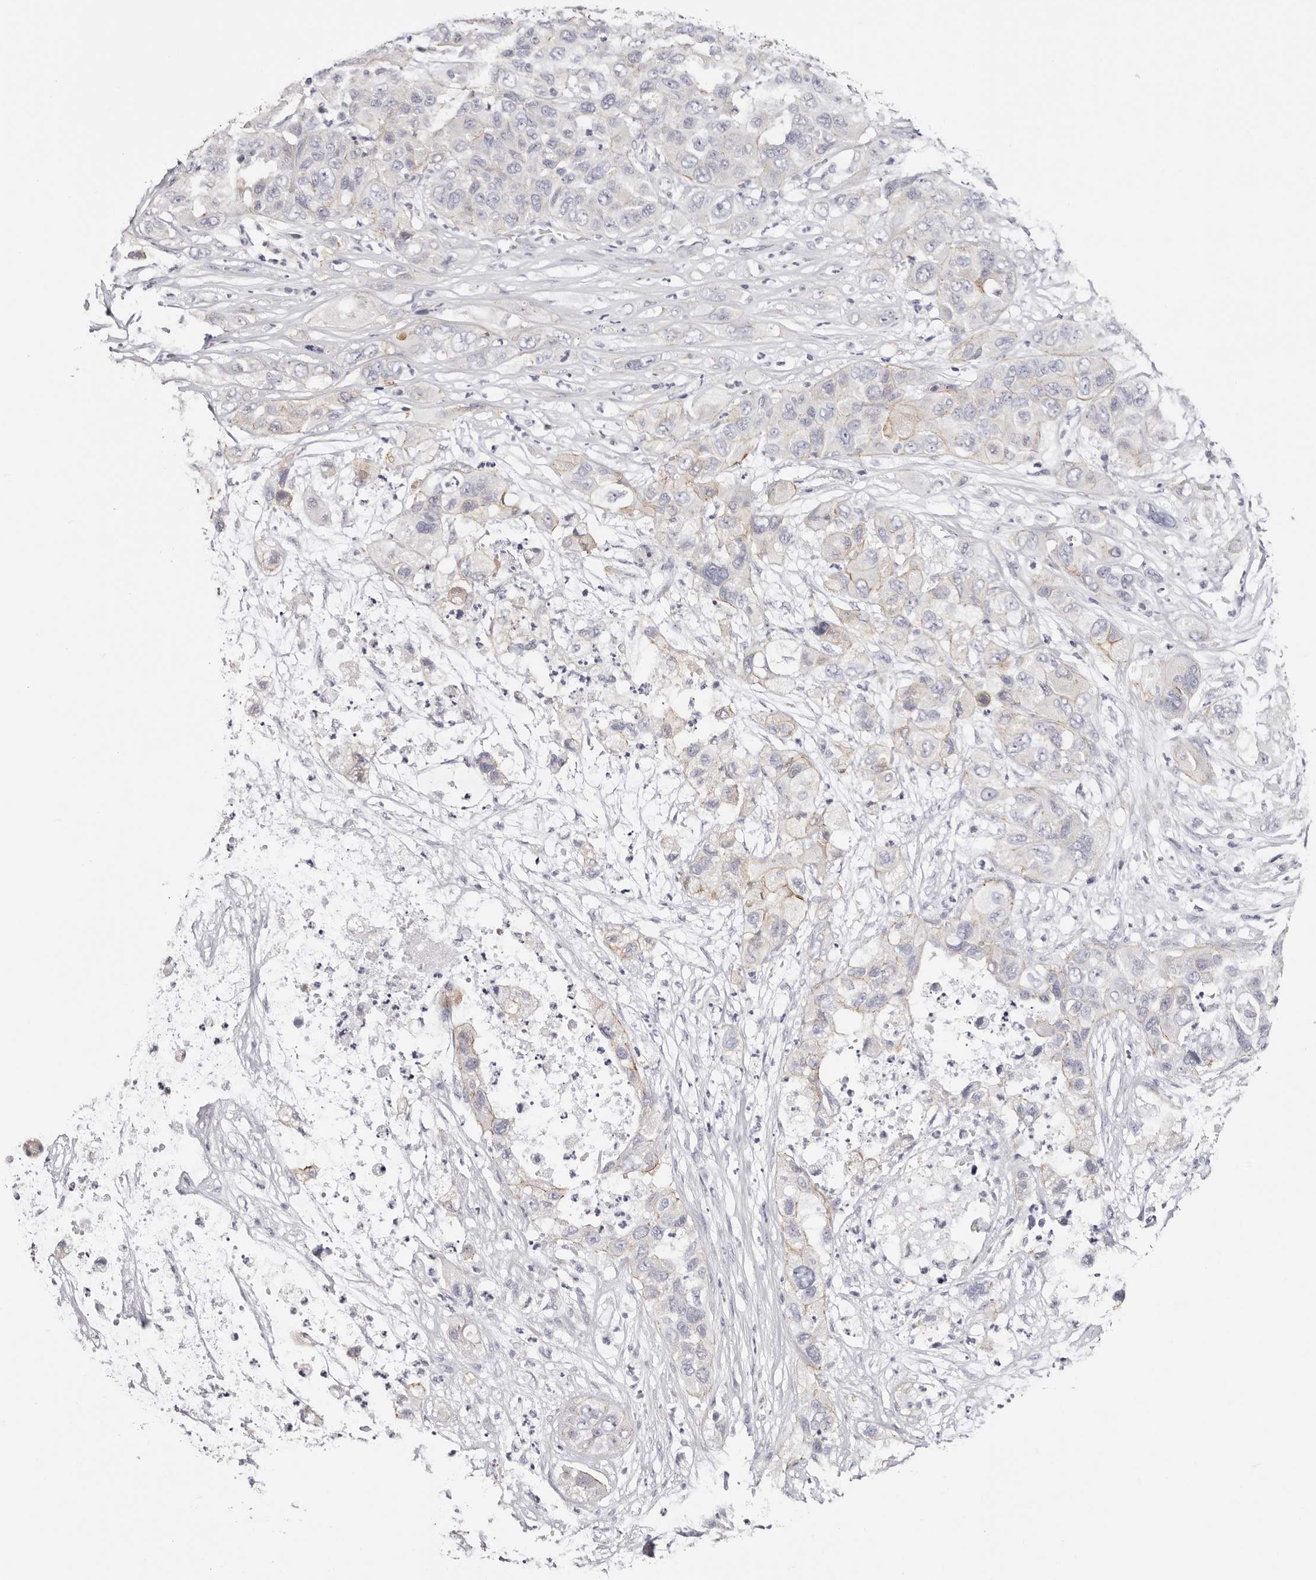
{"staining": {"intensity": "weak", "quantity": "<25%", "location": "cytoplasmic/membranous"}, "tissue": "pancreatic cancer", "cell_type": "Tumor cells", "image_type": "cancer", "snomed": [{"axis": "morphology", "description": "Adenocarcinoma, NOS"}, {"axis": "topography", "description": "Pancreas"}], "caption": "Immunohistochemistry micrograph of human pancreatic cancer (adenocarcinoma) stained for a protein (brown), which demonstrates no expression in tumor cells.", "gene": "ROM1", "patient": {"sex": "female", "age": 78}}